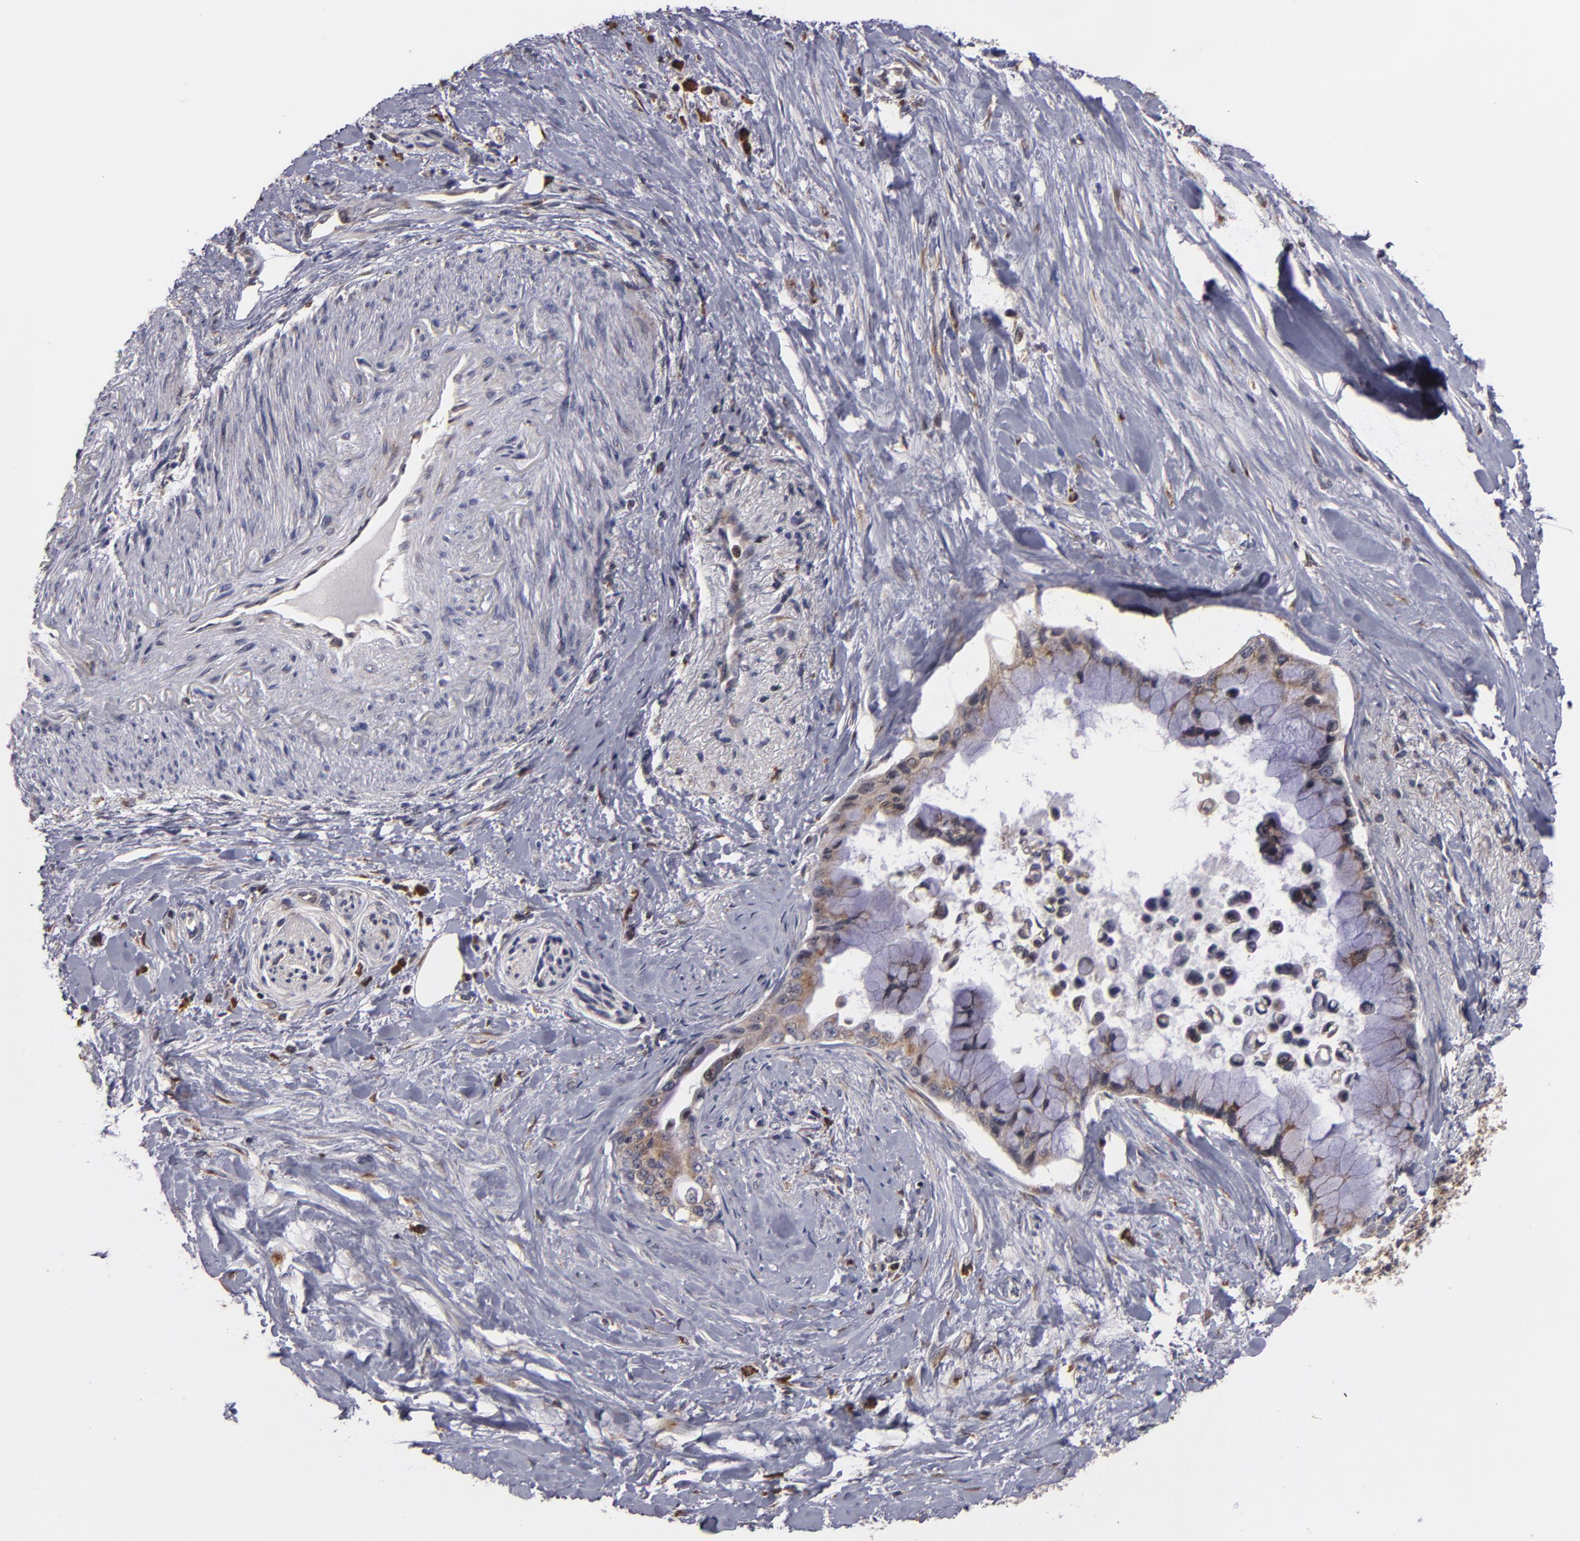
{"staining": {"intensity": "weak", "quantity": ">75%", "location": "cytoplasmic/membranous"}, "tissue": "pancreatic cancer", "cell_type": "Tumor cells", "image_type": "cancer", "snomed": [{"axis": "morphology", "description": "Adenocarcinoma, NOS"}, {"axis": "topography", "description": "Pancreas"}], "caption": "DAB immunohistochemical staining of human pancreatic cancer (adenocarcinoma) exhibits weak cytoplasmic/membranous protein expression in about >75% of tumor cells. The protein is stained brown, and the nuclei are stained in blue (DAB IHC with brightfield microscopy, high magnification).", "gene": "CASP1", "patient": {"sex": "male", "age": 59}}